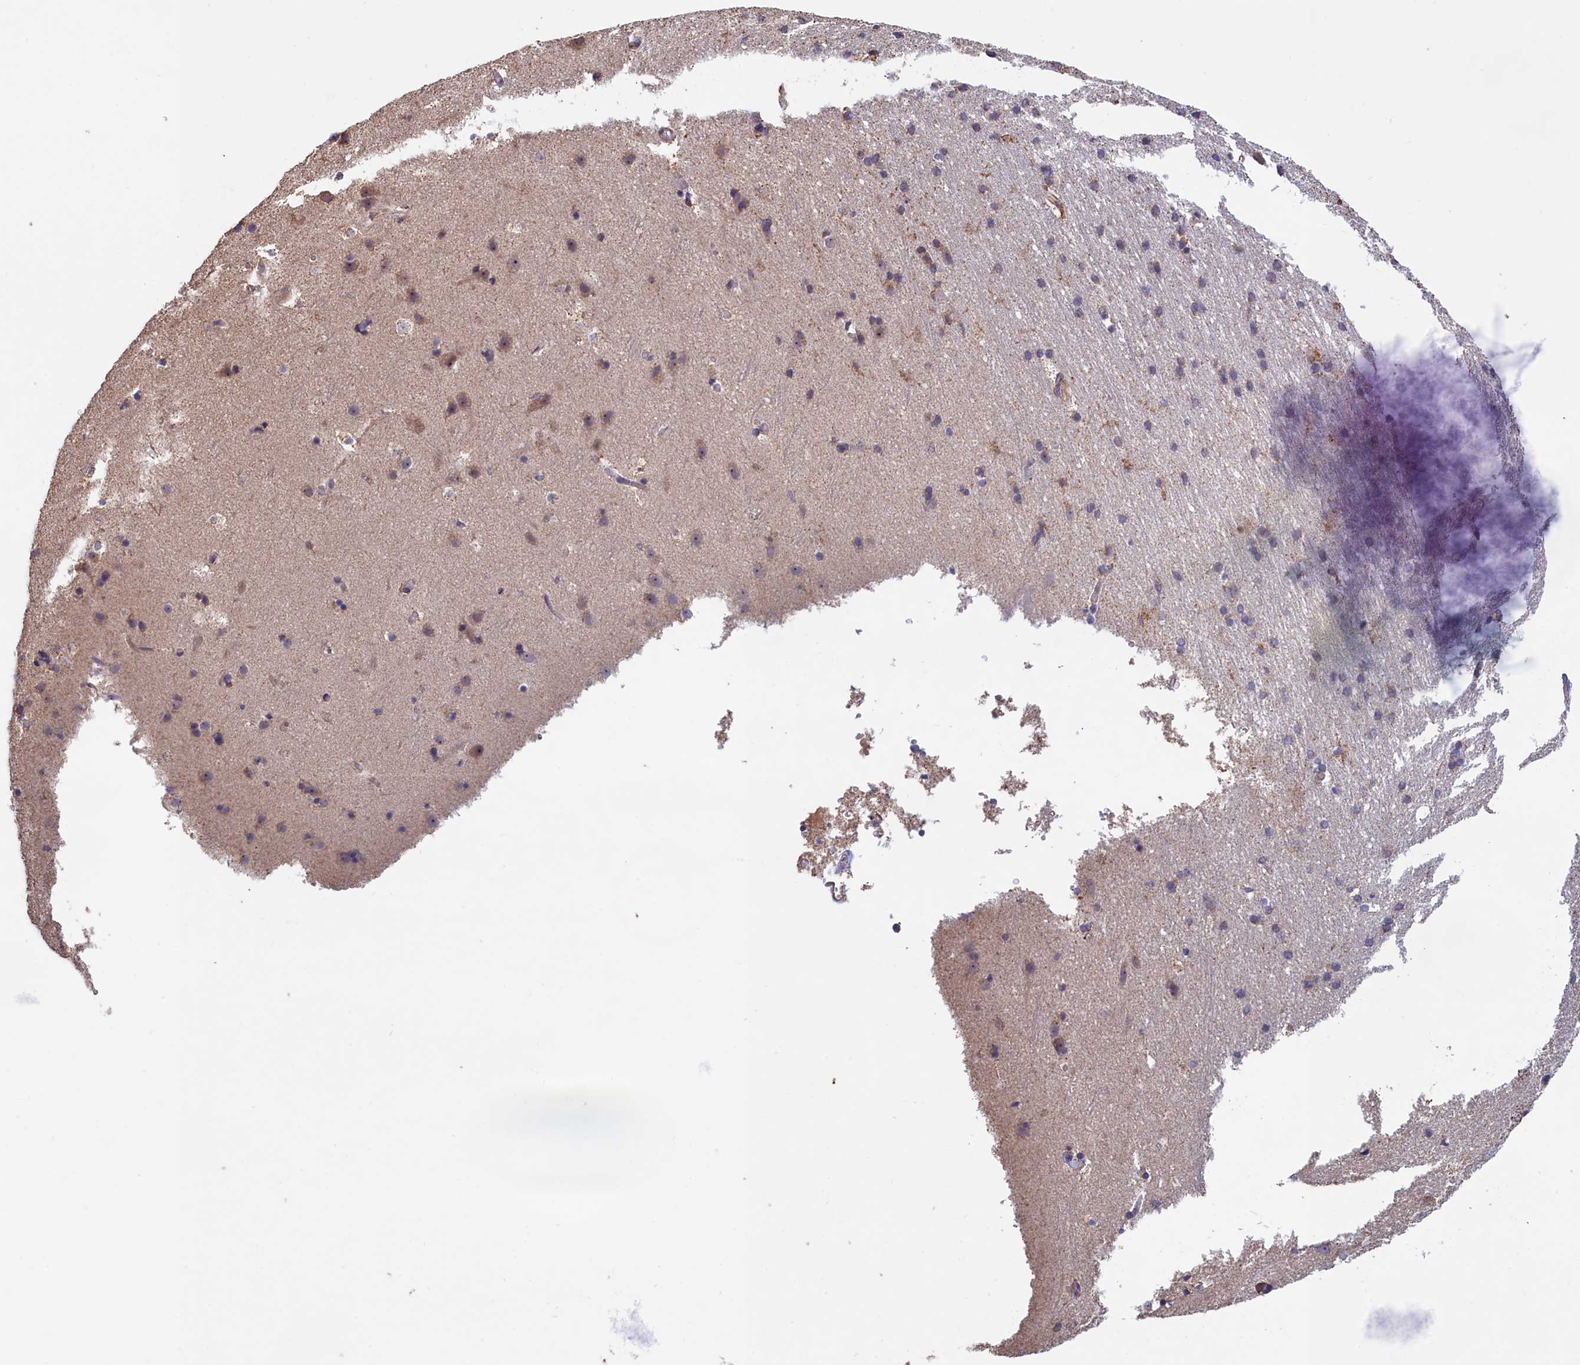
{"staining": {"intensity": "weak", "quantity": "<25%", "location": "cytoplasmic/membranous"}, "tissue": "cerebral cortex", "cell_type": "Endothelial cells", "image_type": "normal", "snomed": [{"axis": "morphology", "description": "Normal tissue, NOS"}, {"axis": "topography", "description": "Cerebral cortex"}], "caption": "The photomicrograph displays no staining of endothelial cells in unremarkable cerebral cortex.", "gene": "ENSG00000269825", "patient": {"sex": "male", "age": 54}}